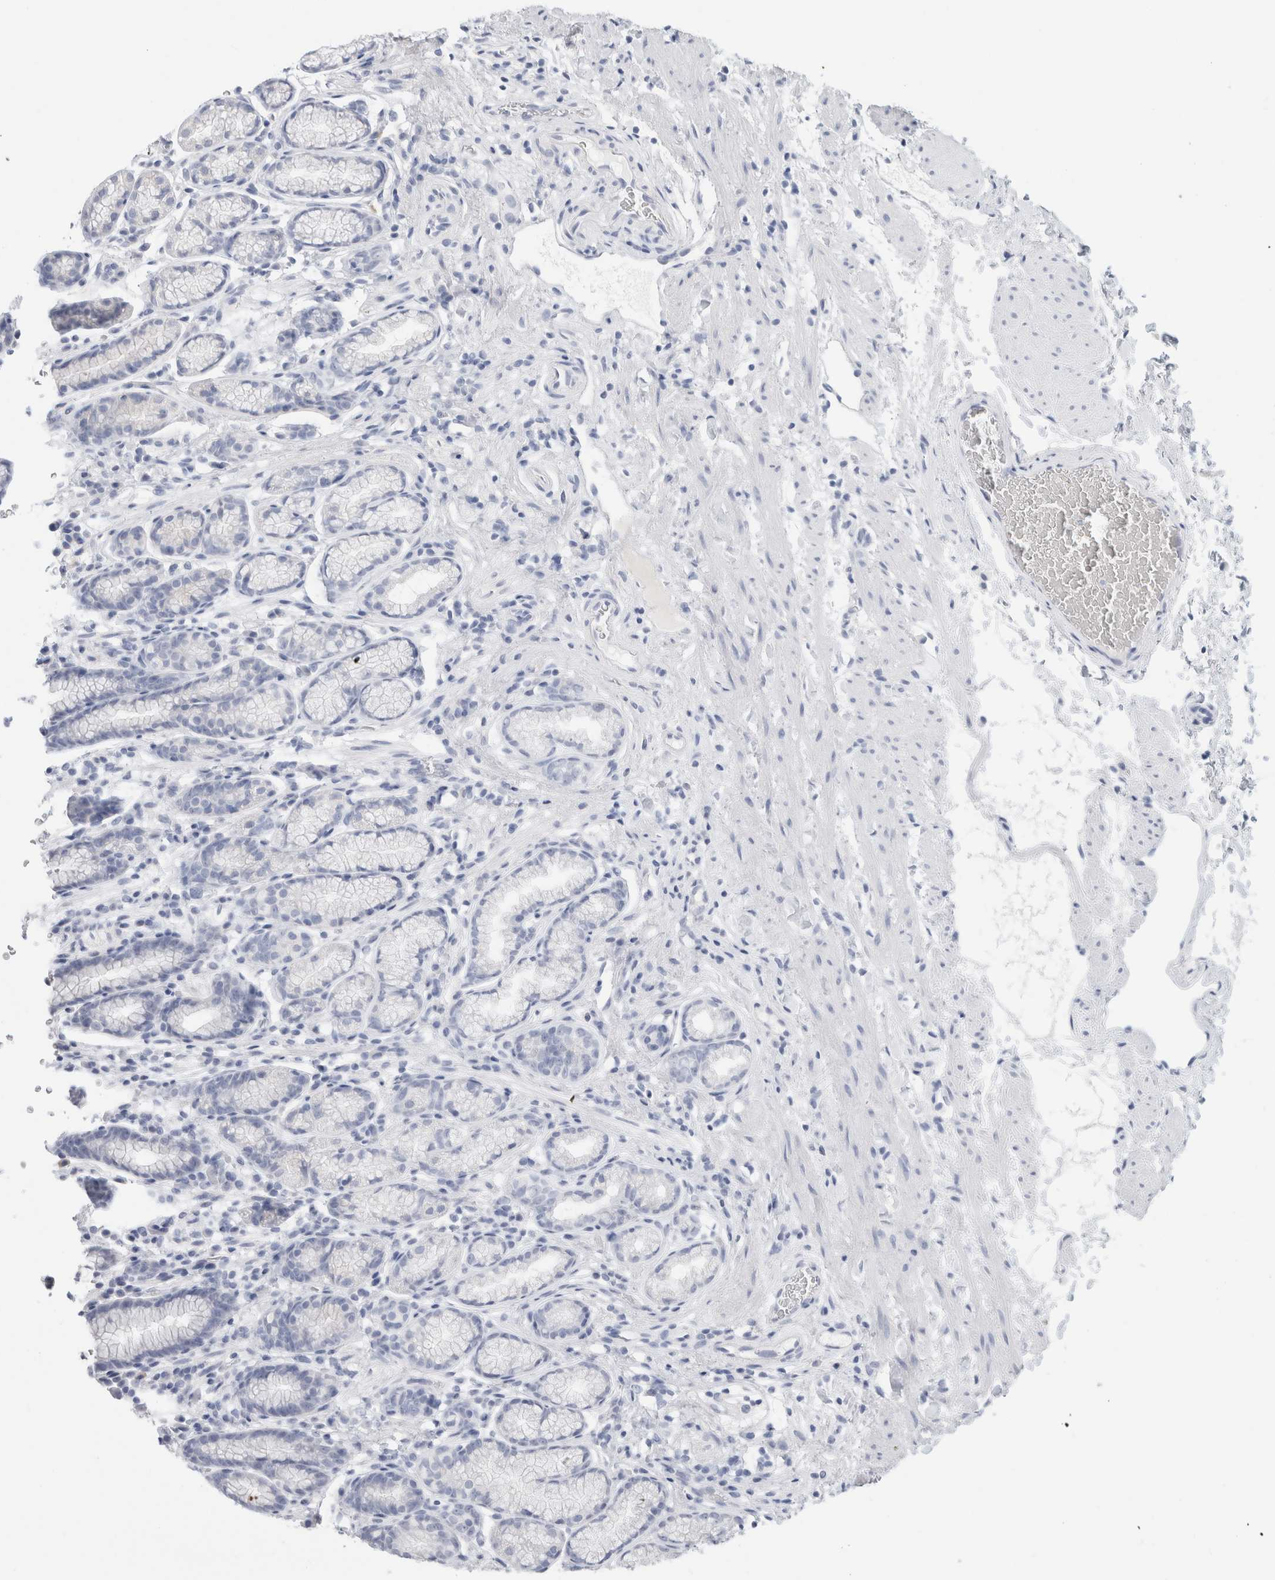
{"staining": {"intensity": "negative", "quantity": "none", "location": "none"}, "tissue": "stomach", "cell_type": "Glandular cells", "image_type": "normal", "snomed": [{"axis": "morphology", "description": "Normal tissue, NOS"}, {"axis": "topography", "description": "Stomach"}], "caption": "Glandular cells are negative for protein expression in benign human stomach. (Immunohistochemistry, brightfield microscopy, high magnification).", "gene": "BCAN", "patient": {"sex": "male", "age": 42}}